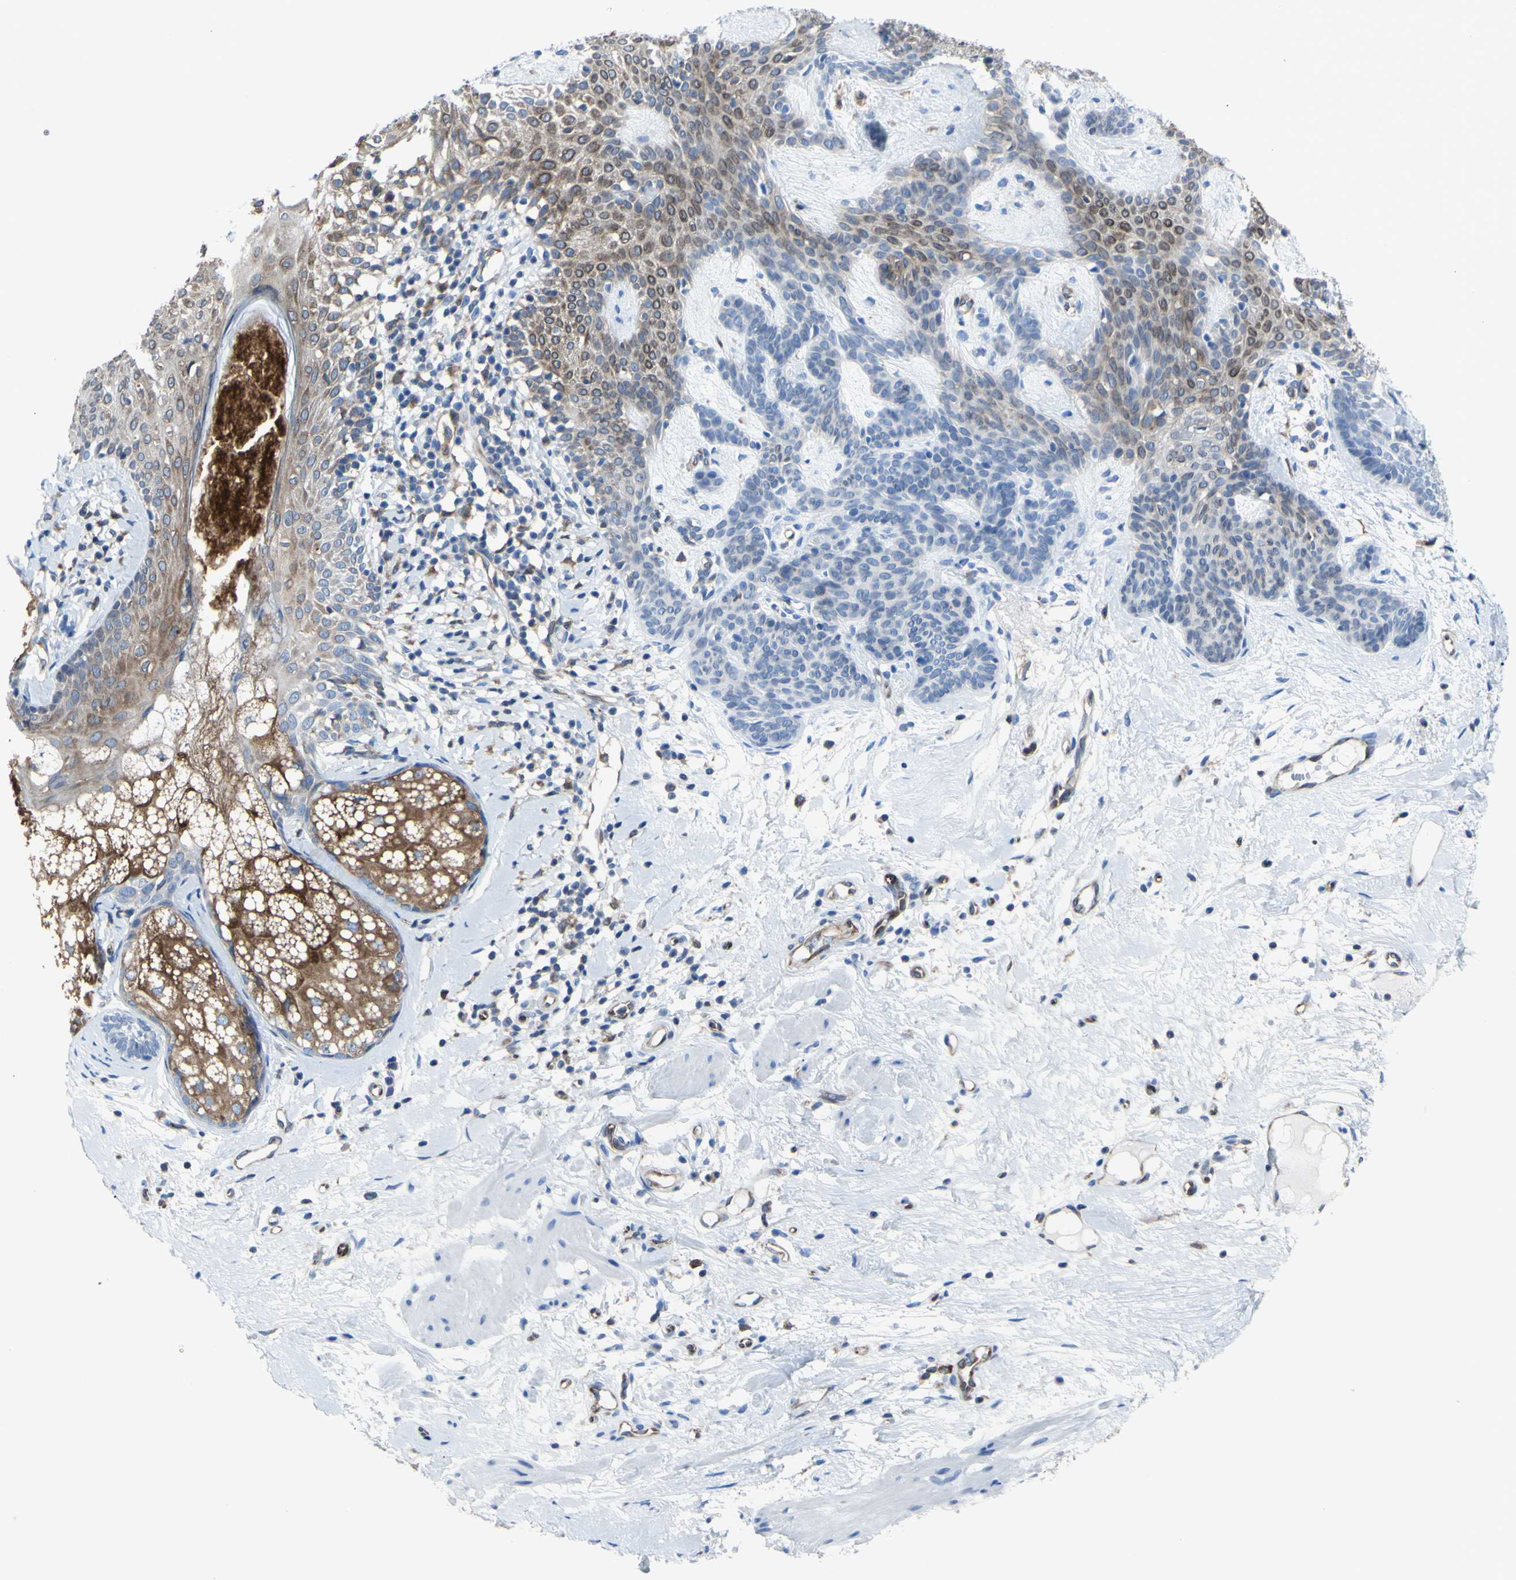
{"staining": {"intensity": "negative", "quantity": "none", "location": "none"}, "tissue": "skin cancer", "cell_type": "Tumor cells", "image_type": "cancer", "snomed": [{"axis": "morphology", "description": "Developmental malformation"}, {"axis": "morphology", "description": "Basal cell carcinoma"}, {"axis": "topography", "description": "Skin"}], "caption": "Immunohistochemistry image of skin basal cell carcinoma stained for a protein (brown), which displays no staining in tumor cells.", "gene": "MGST2", "patient": {"sex": "female", "age": 62}}